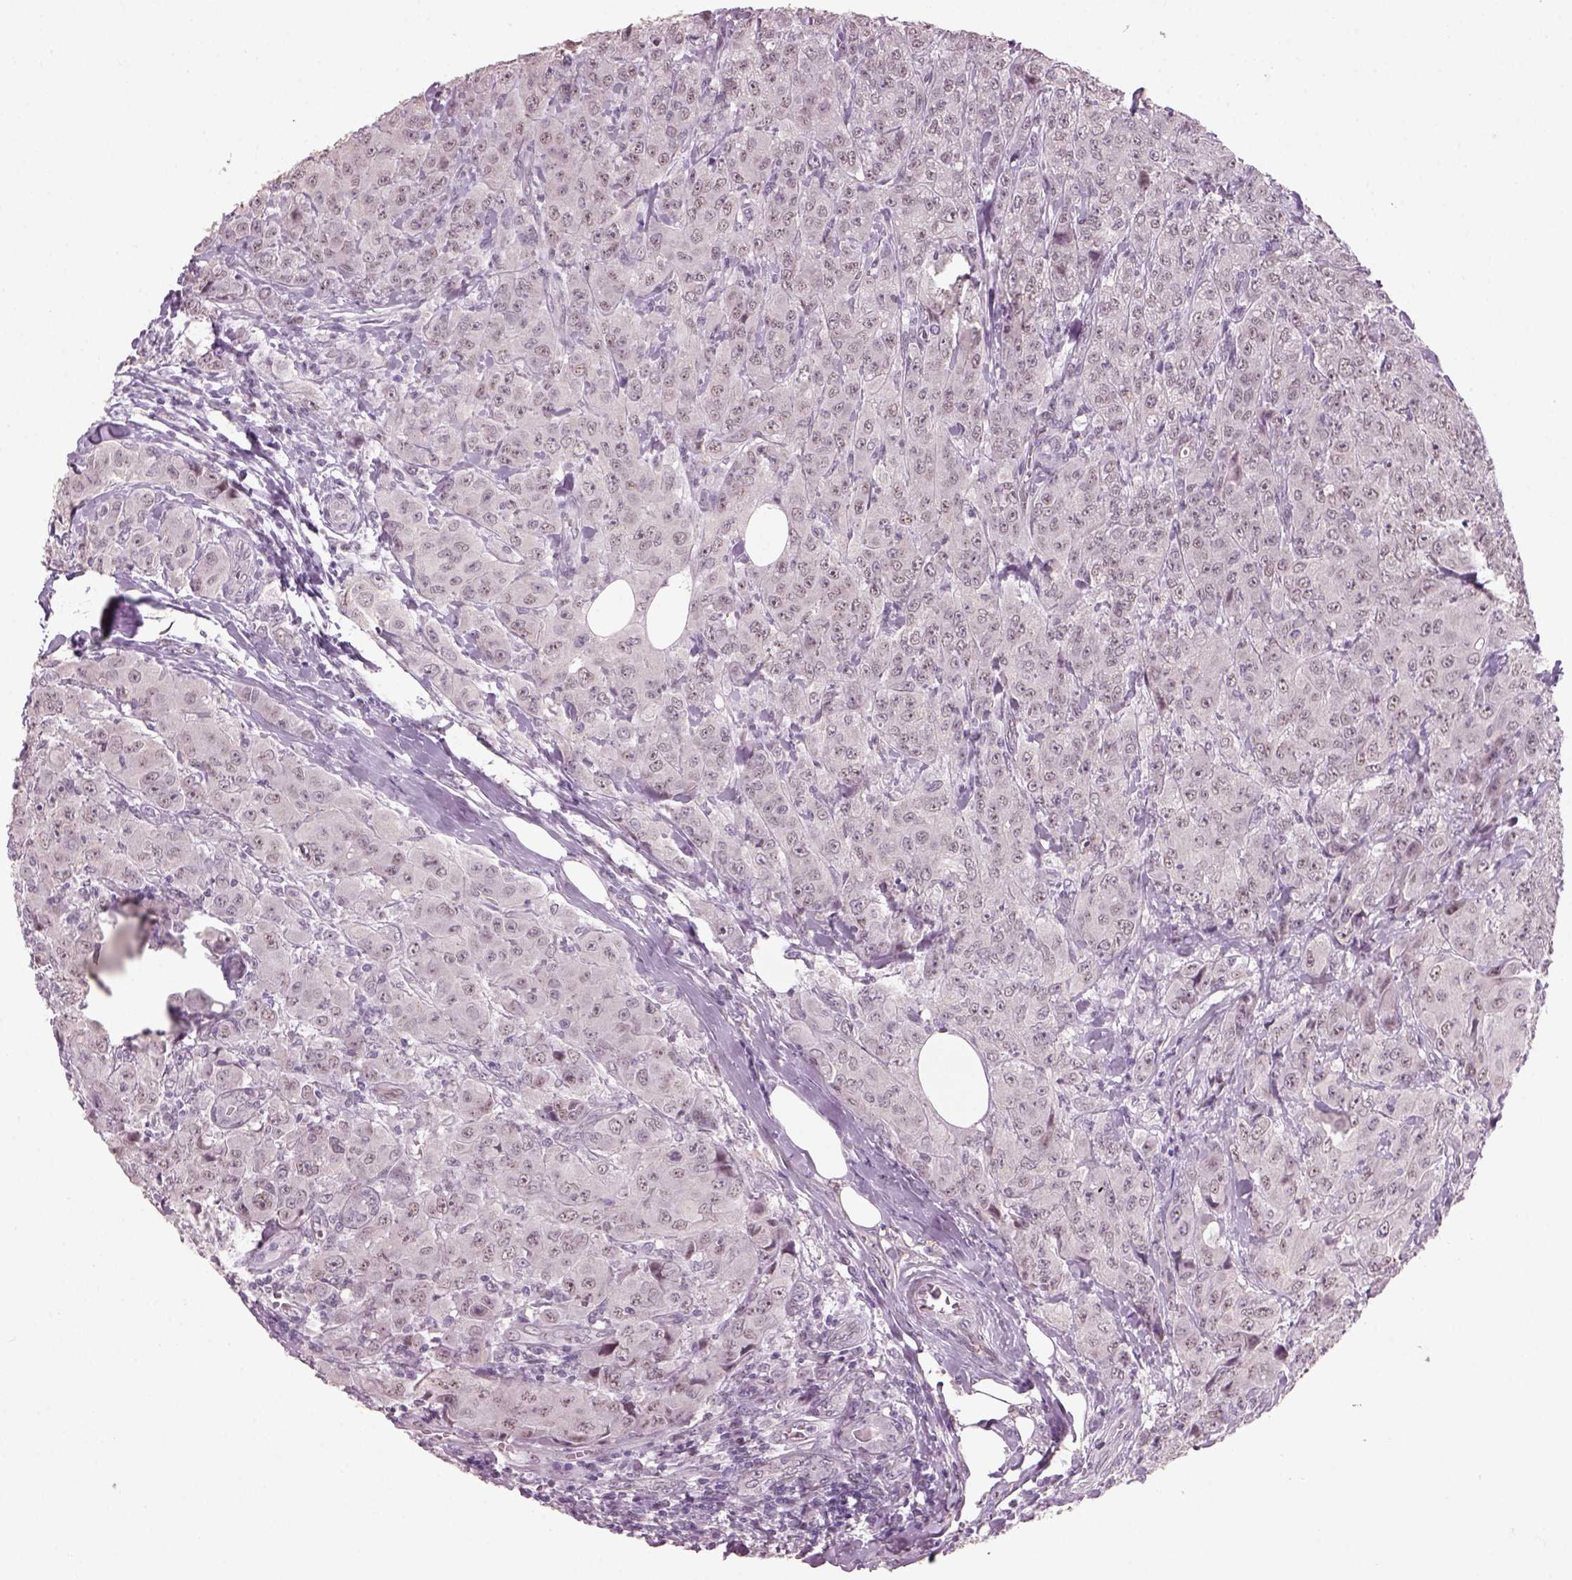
{"staining": {"intensity": "negative", "quantity": "none", "location": "none"}, "tissue": "breast cancer", "cell_type": "Tumor cells", "image_type": "cancer", "snomed": [{"axis": "morphology", "description": "Duct carcinoma"}, {"axis": "topography", "description": "Breast"}], "caption": "Breast cancer (invasive ductal carcinoma) stained for a protein using IHC exhibits no staining tumor cells.", "gene": "NAT8", "patient": {"sex": "female", "age": 43}}